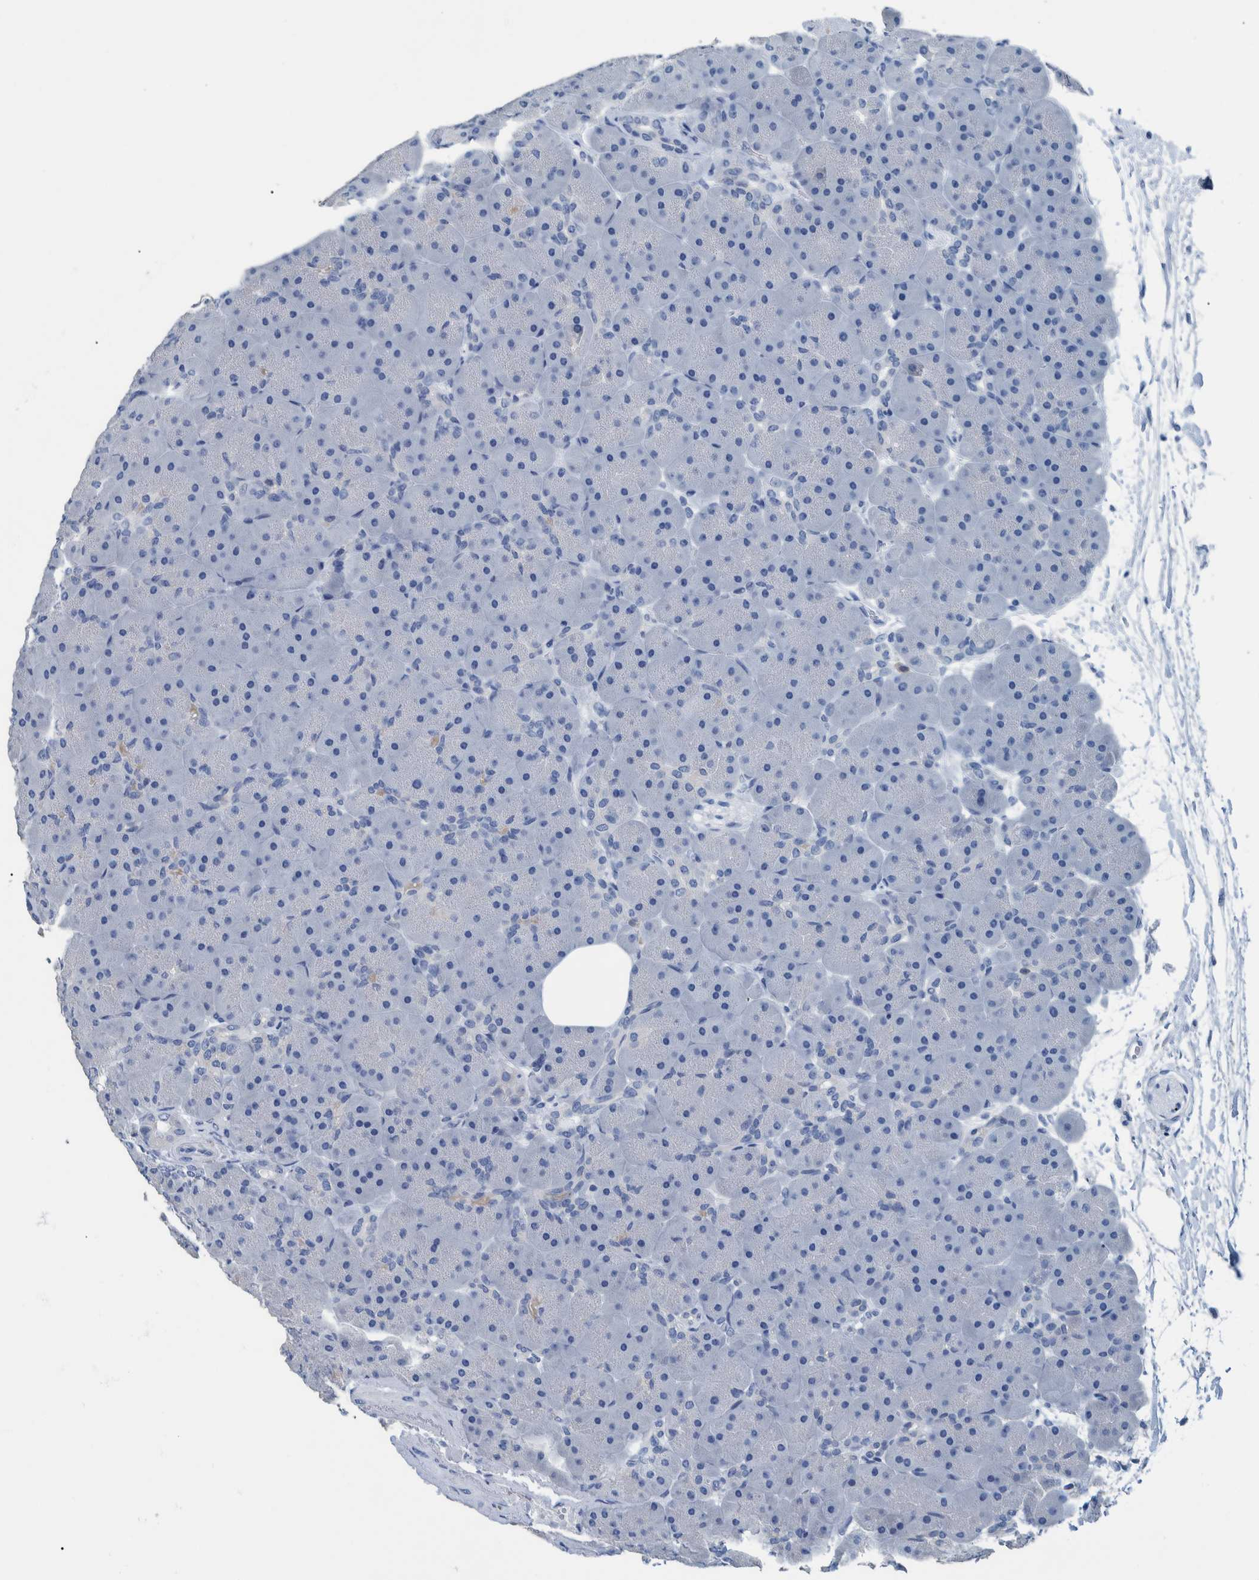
{"staining": {"intensity": "negative", "quantity": "none", "location": "none"}, "tissue": "pancreas", "cell_type": "Exocrine glandular cells", "image_type": "normal", "snomed": [{"axis": "morphology", "description": "Normal tissue, NOS"}, {"axis": "topography", "description": "Pancreas"}], "caption": "Exocrine glandular cells show no significant protein staining in benign pancreas. Brightfield microscopy of immunohistochemistry stained with DAB (brown) and hematoxylin (blue), captured at high magnification.", "gene": "IDO1", "patient": {"sex": "male", "age": 66}}